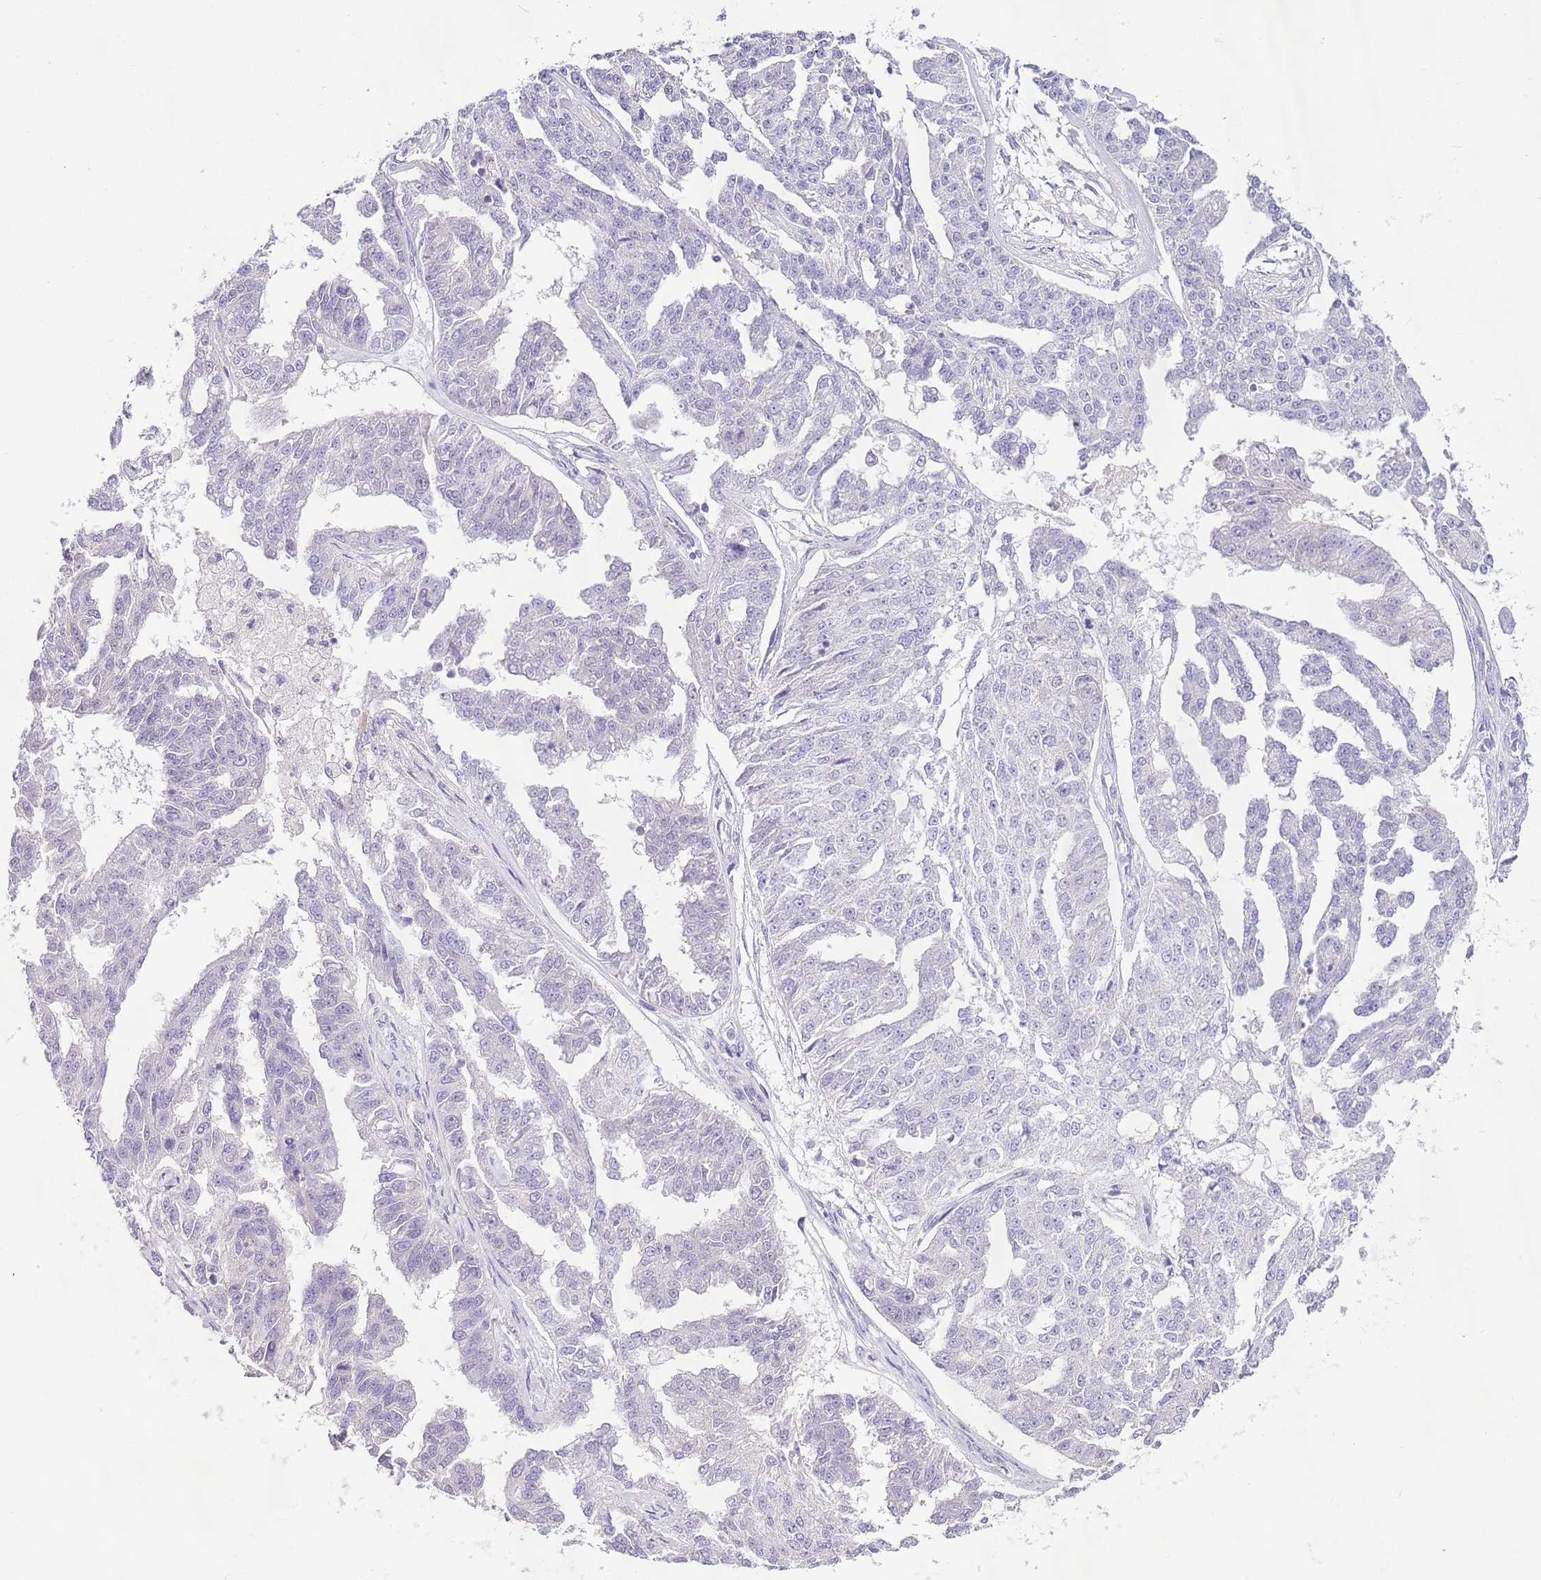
{"staining": {"intensity": "negative", "quantity": "none", "location": "none"}, "tissue": "ovarian cancer", "cell_type": "Tumor cells", "image_type": "cancer", "snomed": [{"axis": "morphology", "description": "Cystadenocarcinoma, serous, NOS"}, {"axis": "topography", "description": "Ovary"}], "caption": "This is an immunohistochemistry (IHC) histopathology image of ovarian cancer (serous cystadenocarcinoma). There is no positivity in tumor cells.", "gene": "RFK", "patient": {"sex": "female", "age": 58}}